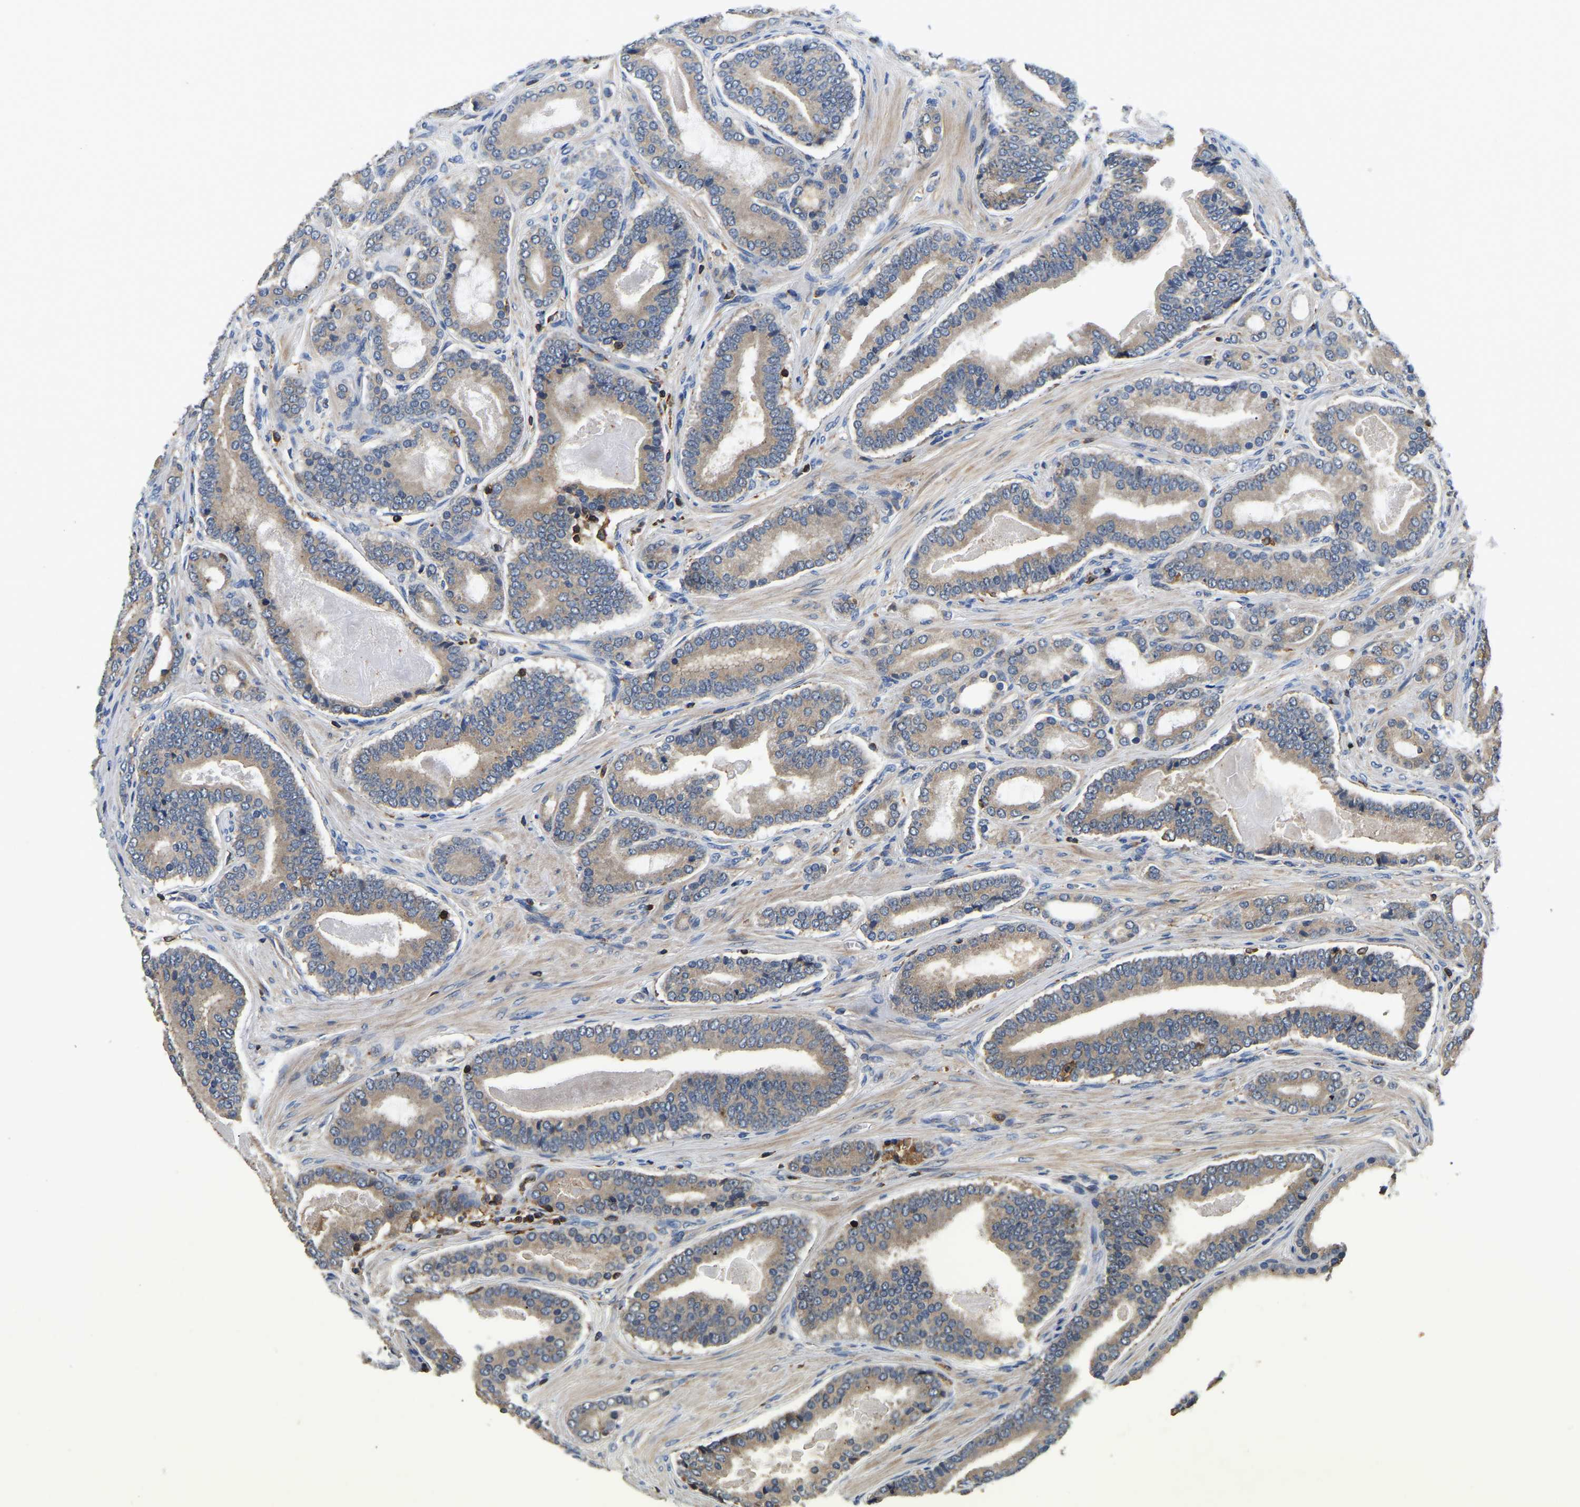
{"staining": {"intensity": "weak", "quantity": "25%-75%", "location": "cytoplasmic/membranous"}, "tissue": "prostate cancer", "cell_type": "Tumor cells", "image_type": "cancer", "snomed": [{"axis": "morphology", "description": "Adenocarcinoma, High grade"}, {"axis": "topography", "description": "Prostate"}], "caption": "A micrograph of human high-grade adenocarcinoma (prostate) stained for a protein demonstrates weak cytoplasmic/membranous brown staining in tumor cells. The protein is shown in brown color, while the nuclei are stained blue.", "gene": "SMPD2", "patient": {"sex": "male", "age": 60}}